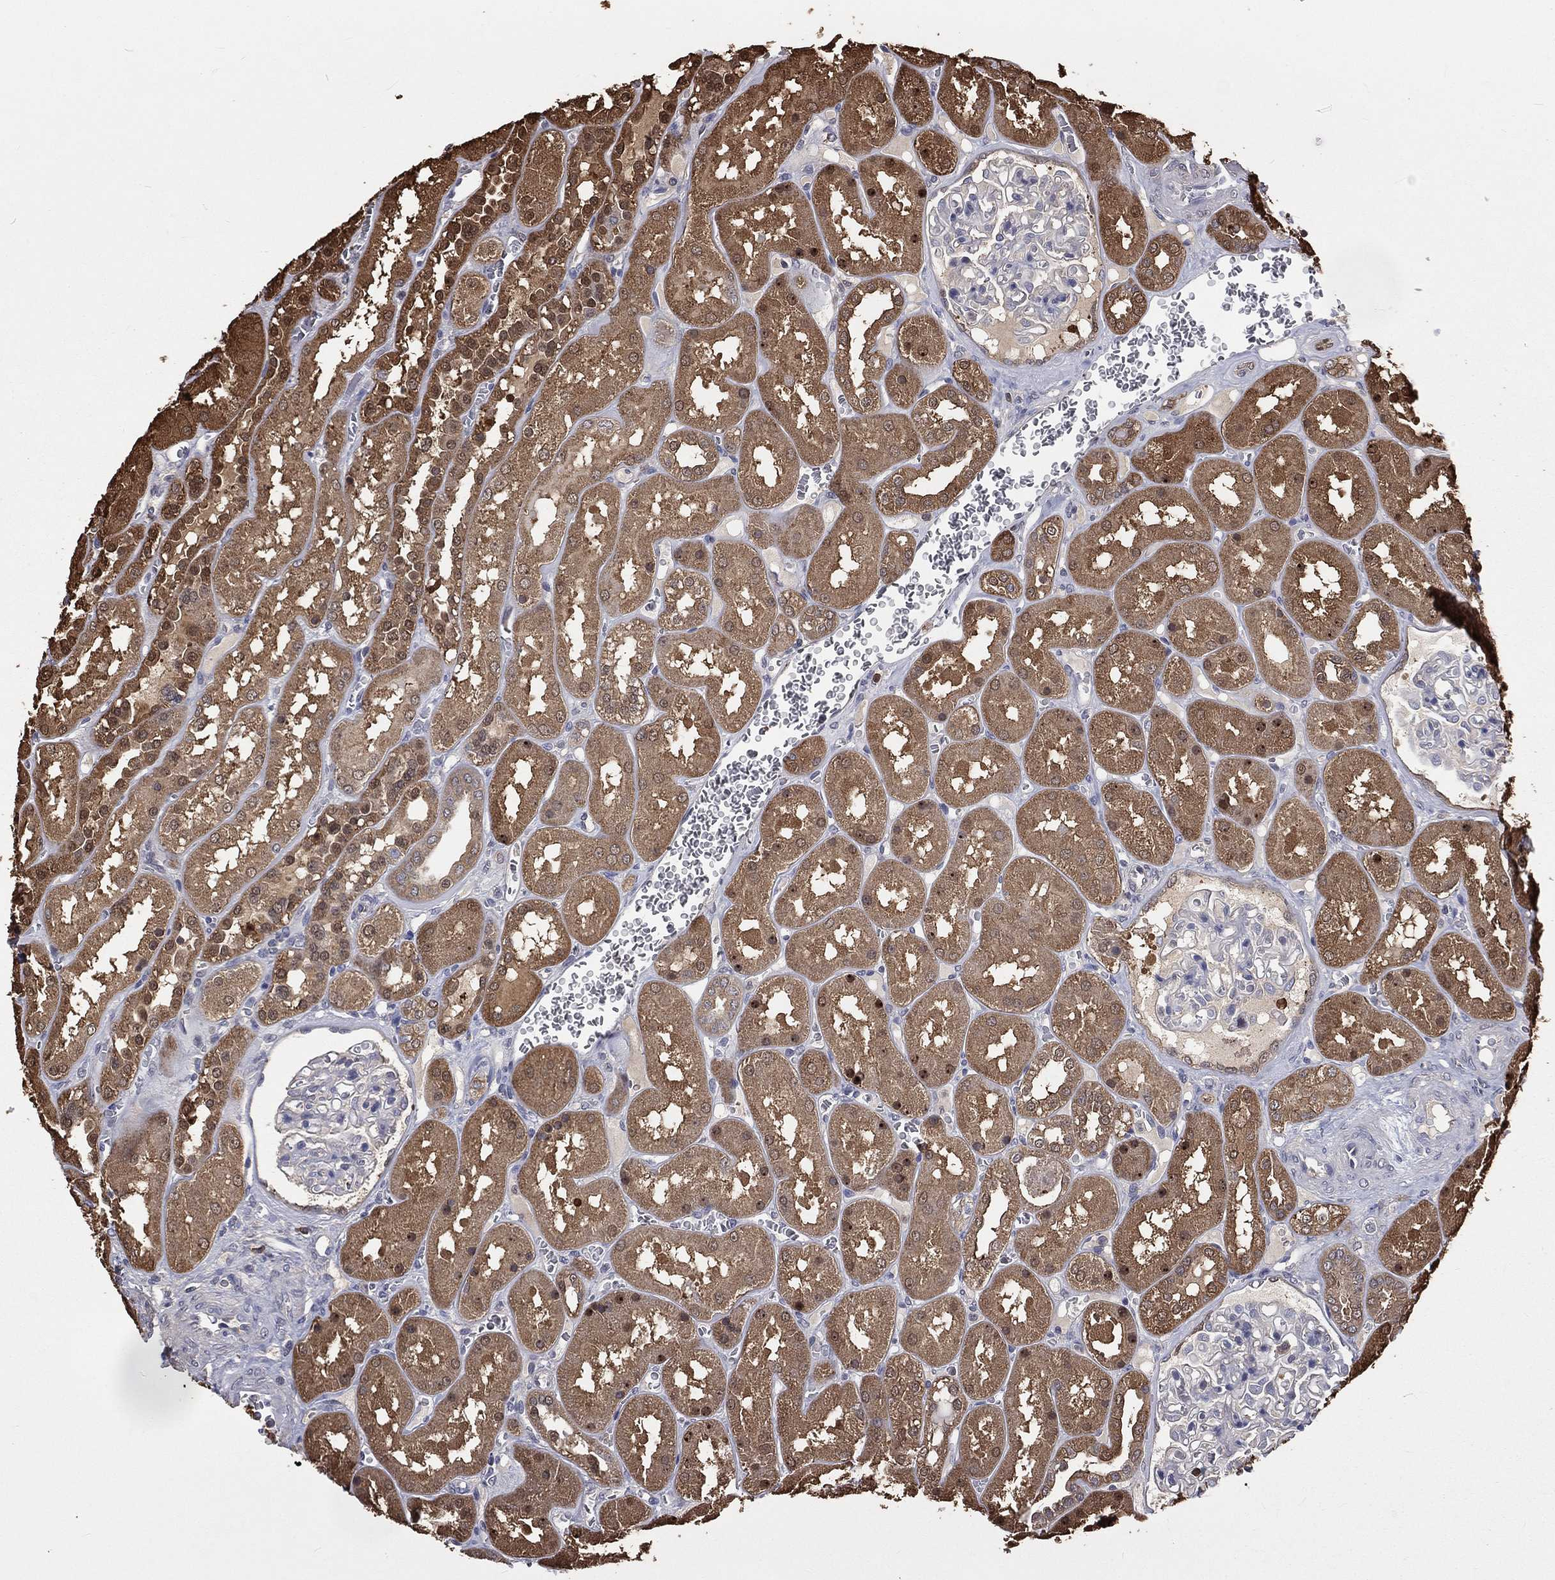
{"staining": {"intensity": "negative", "quantity": "none", "location": "none"}, "tissue": "kidney", "cell_type": "Cells in glomeruli", "image_type": "normal", "snomed": [{"axis": "morphology", "description": "Normal tissue, NOS"}, {"axis": "topography", "description": "Kidney"}], "caption": "High magnification brightfield microscopy of benign kidney stained with DAB (brown) and counterstained with hematoxylin (blue): cells in glomeruli show no significant expression. (IHC, brightfield microscopy, high magnification).", "gene": "TBC1D2", "patient": {"sex": "male", "age": 73}}